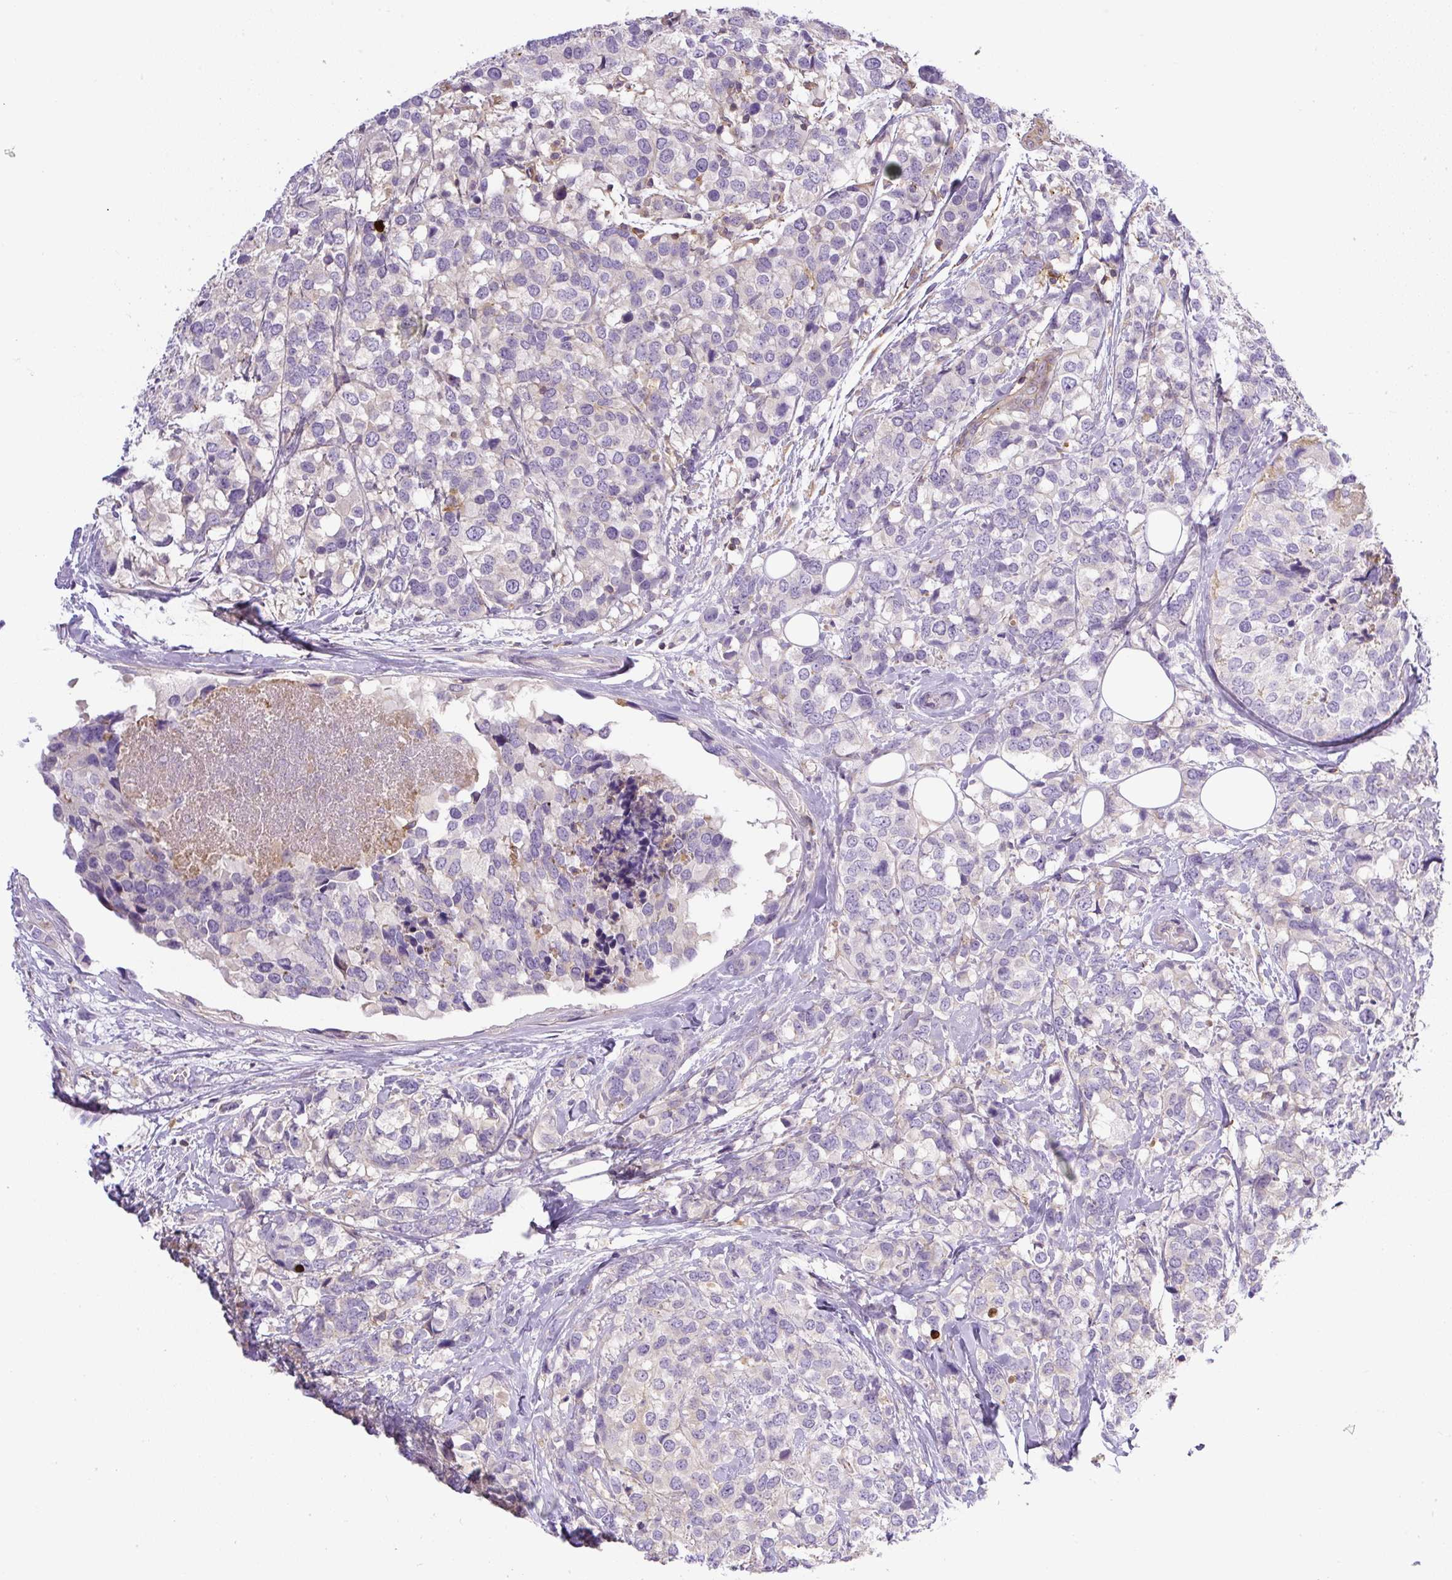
{"staining": {"intensity": "negative", "quantity": "none", "location": "none"}, "tissue": "breast cancer", "cell_type": "Tumor cells", "image_type": "cancer", "snomed": [{"axis": "morphology", "description": "Lobular carcinoma"}, {"axis": "topography", "description": "Breast"}], "caption": "The micrograph reveals no significant staining in tumor cells of breast lobular carcinoma.", "gene": "PIP5KL1", "patient": {"sex": "female", "age": 59}}